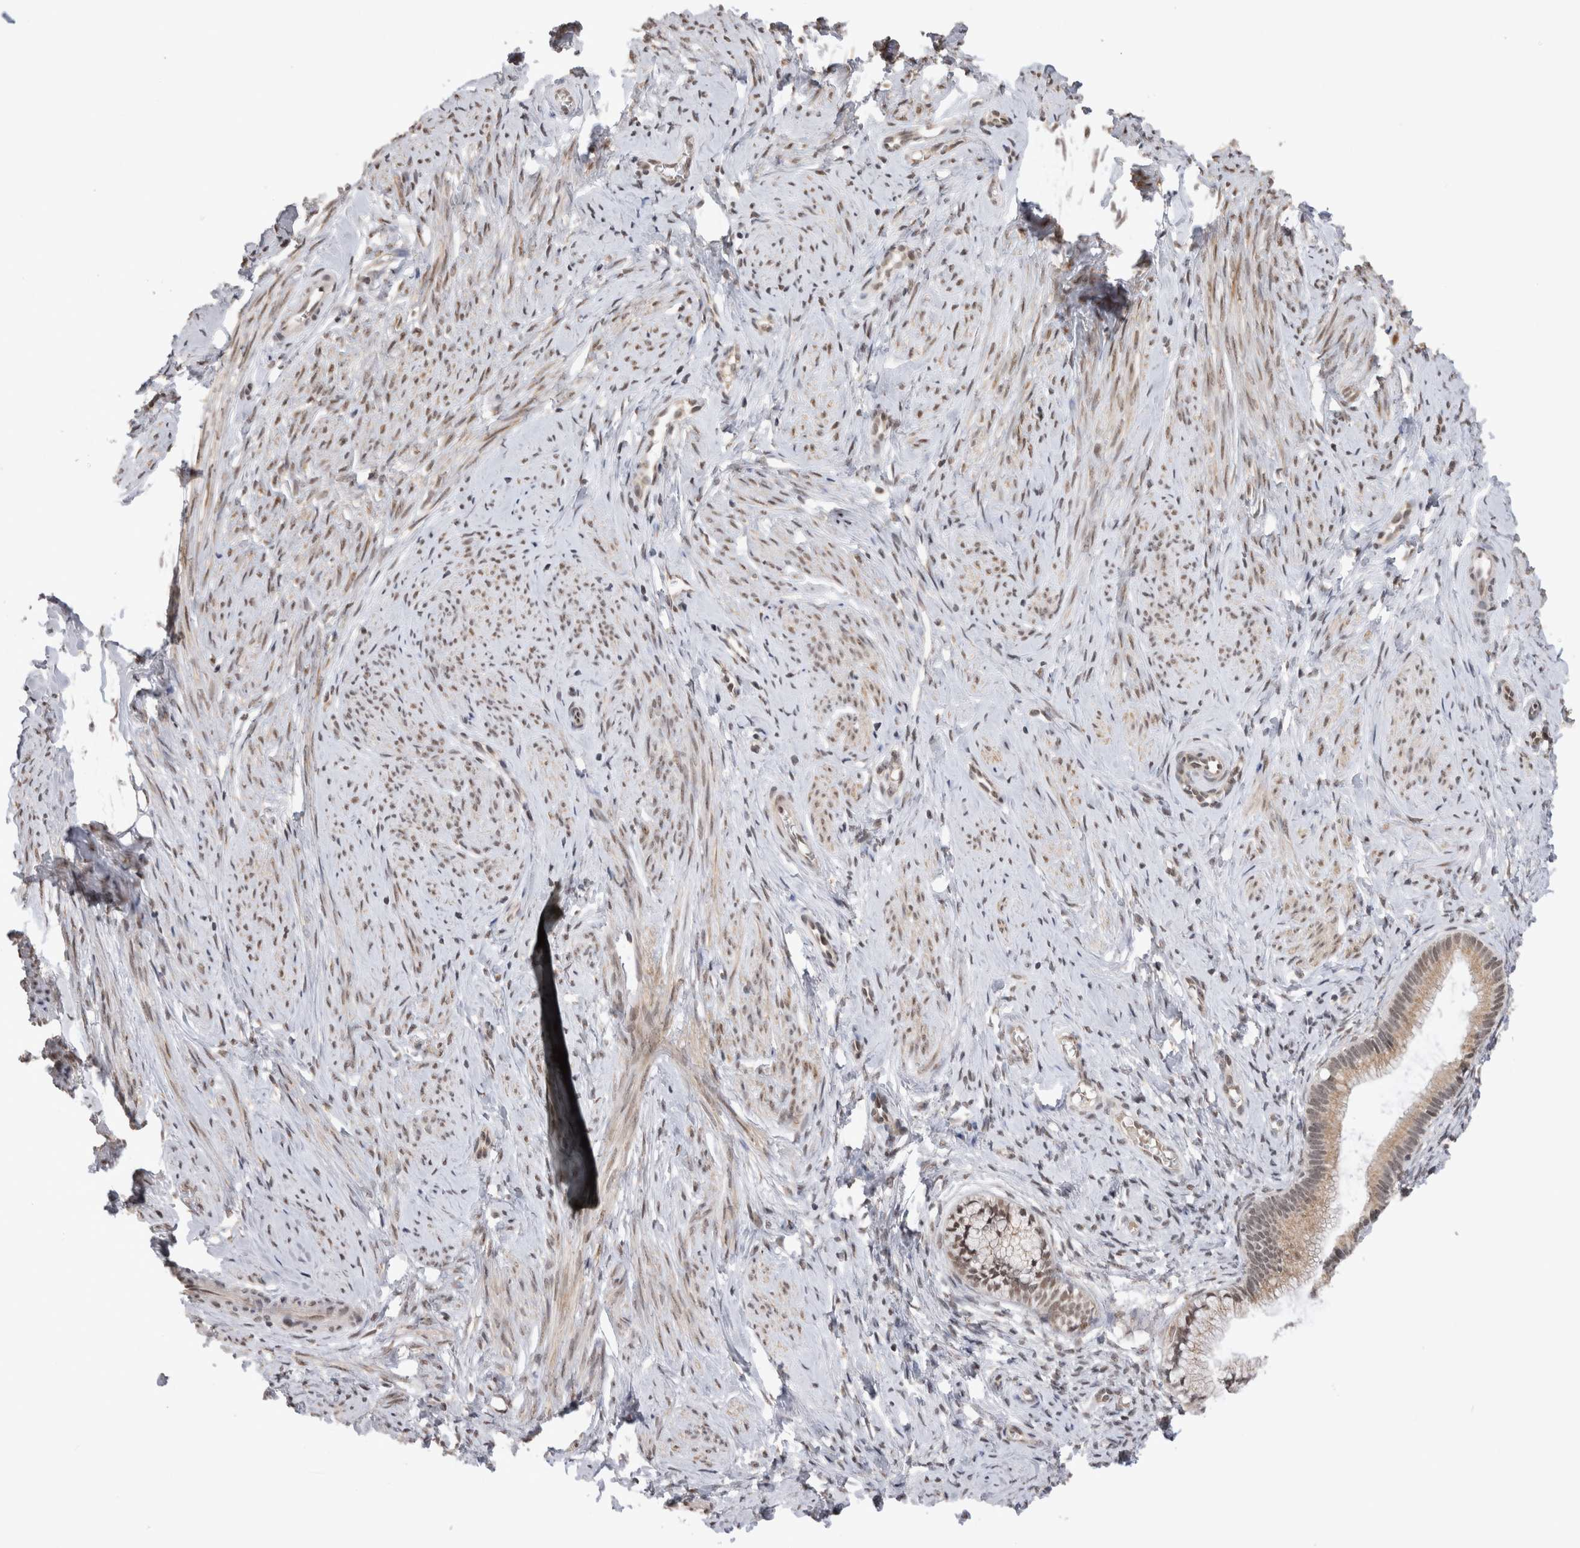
{"staining": {"intensity": "strong", "quantity": ">75%", "location": "cytoplasmic/membranous,nuclear"}, "tissue": "cervix", "cell_type": "Glandular cells", "image_type": "normal", "snomed": [{"axis": "morphology", "description": "Normal tissue, NOS"}, {"axis": "topography", "description": "Cervix"}], "caption": "This image demonstrates IHC staining of unremarkable human cervix, with high strong cytoplasmic/membranous,nuclear positivity in approximately >75% of glandular cells.", "gene": "TMEM65", "patient": {"sex": "female", "age": 36}}